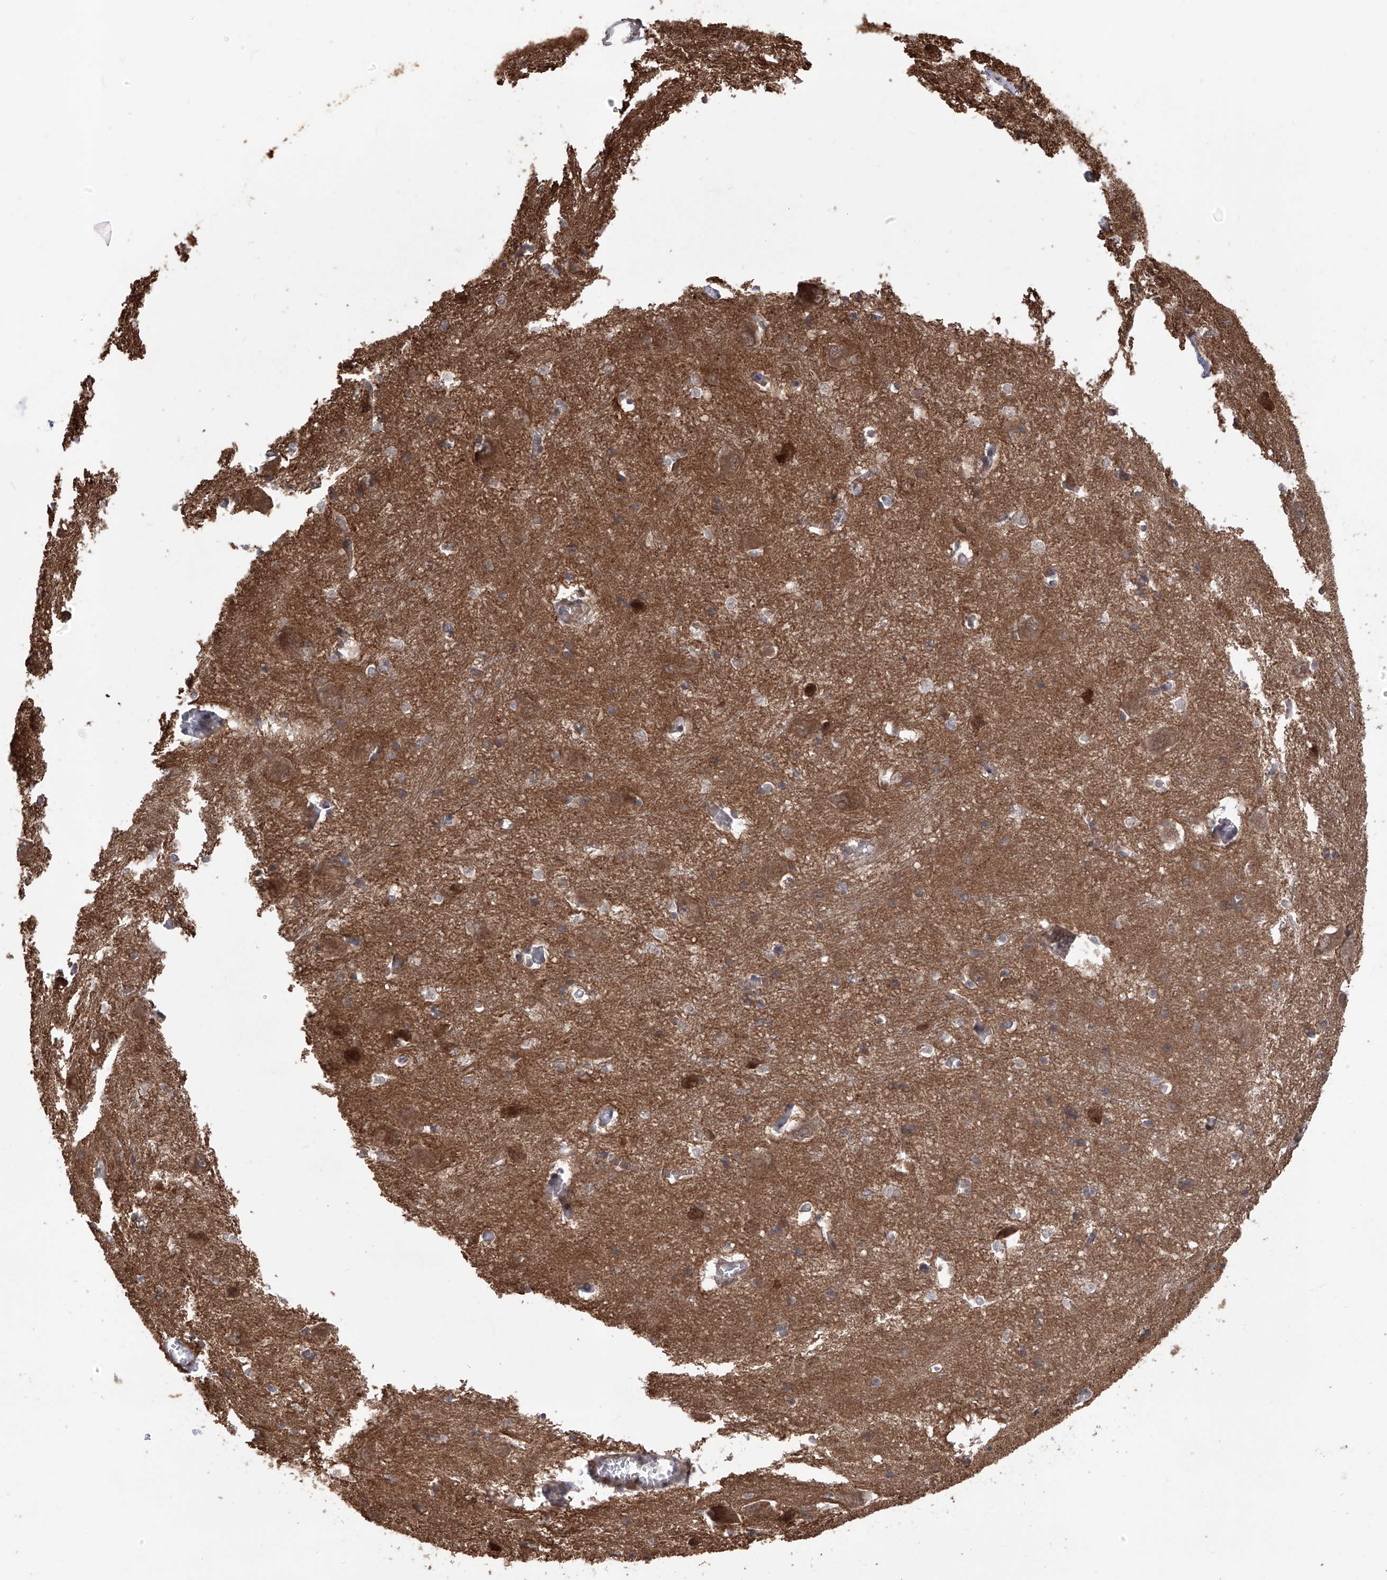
{"staining": {"intensity": "moderate", "quantity": "25%-75%", "location": "cytoplasmic/membranous"}, "tissue": "caudate", "cell_type": "Glial cells", "image_type": "normal", "snomed": [{"axis": "morphology", "description": "Normal tissue, NOS"}, {"axis": "topography", "description": "Lateral ventricle wall"}], "caption": "The immunohistochemical stain labels moderate cytoplasmic/membranous positivity in glial cells of normal caudate.", "gene": "LYSMD4", "patient": {"sex": "male", "age": 37}}